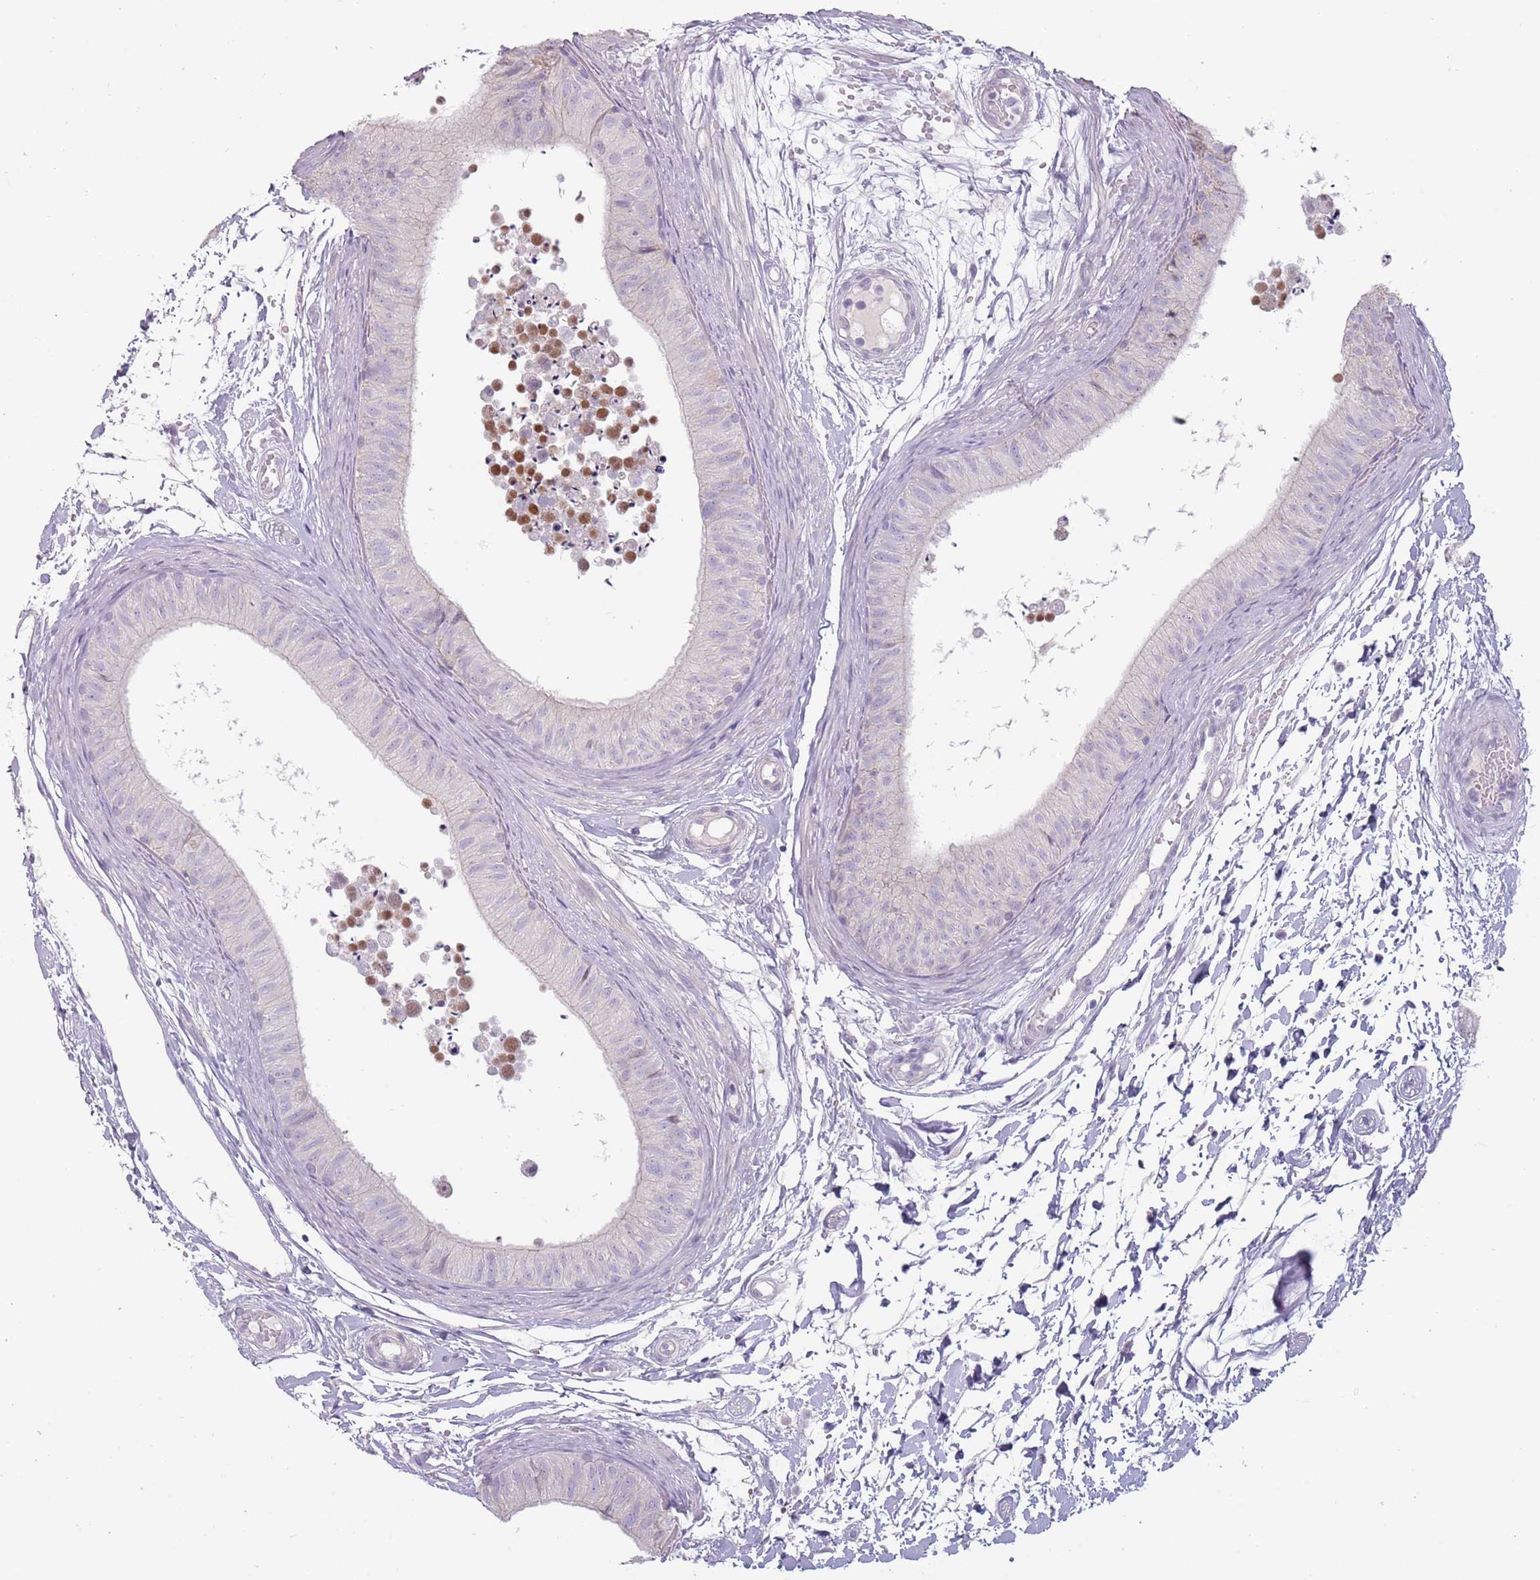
{"staining": {"intensity": "negative", "quantity": "none", "location": "none"}, "tissue": "epididymis", "cell_type": "Glandular cells", "image_type": "normal", "snomed": [{"axis": "morphology", "description": "Normal tissue, NOS"}, {"axis": "topography", "description": "Epididymis"}], "caption": "This is a image of immunohistochemistry (IHC) staining of benign epididymis, which shows no expression in glandular cells. Brightfield microscopy of immunohistochemistry (IHC) stained with DAB (brown) and hematoxylin (blue), captured at high magnification.", "gene": "RFX2", "patient": {"sex": "male", "age": 15}}